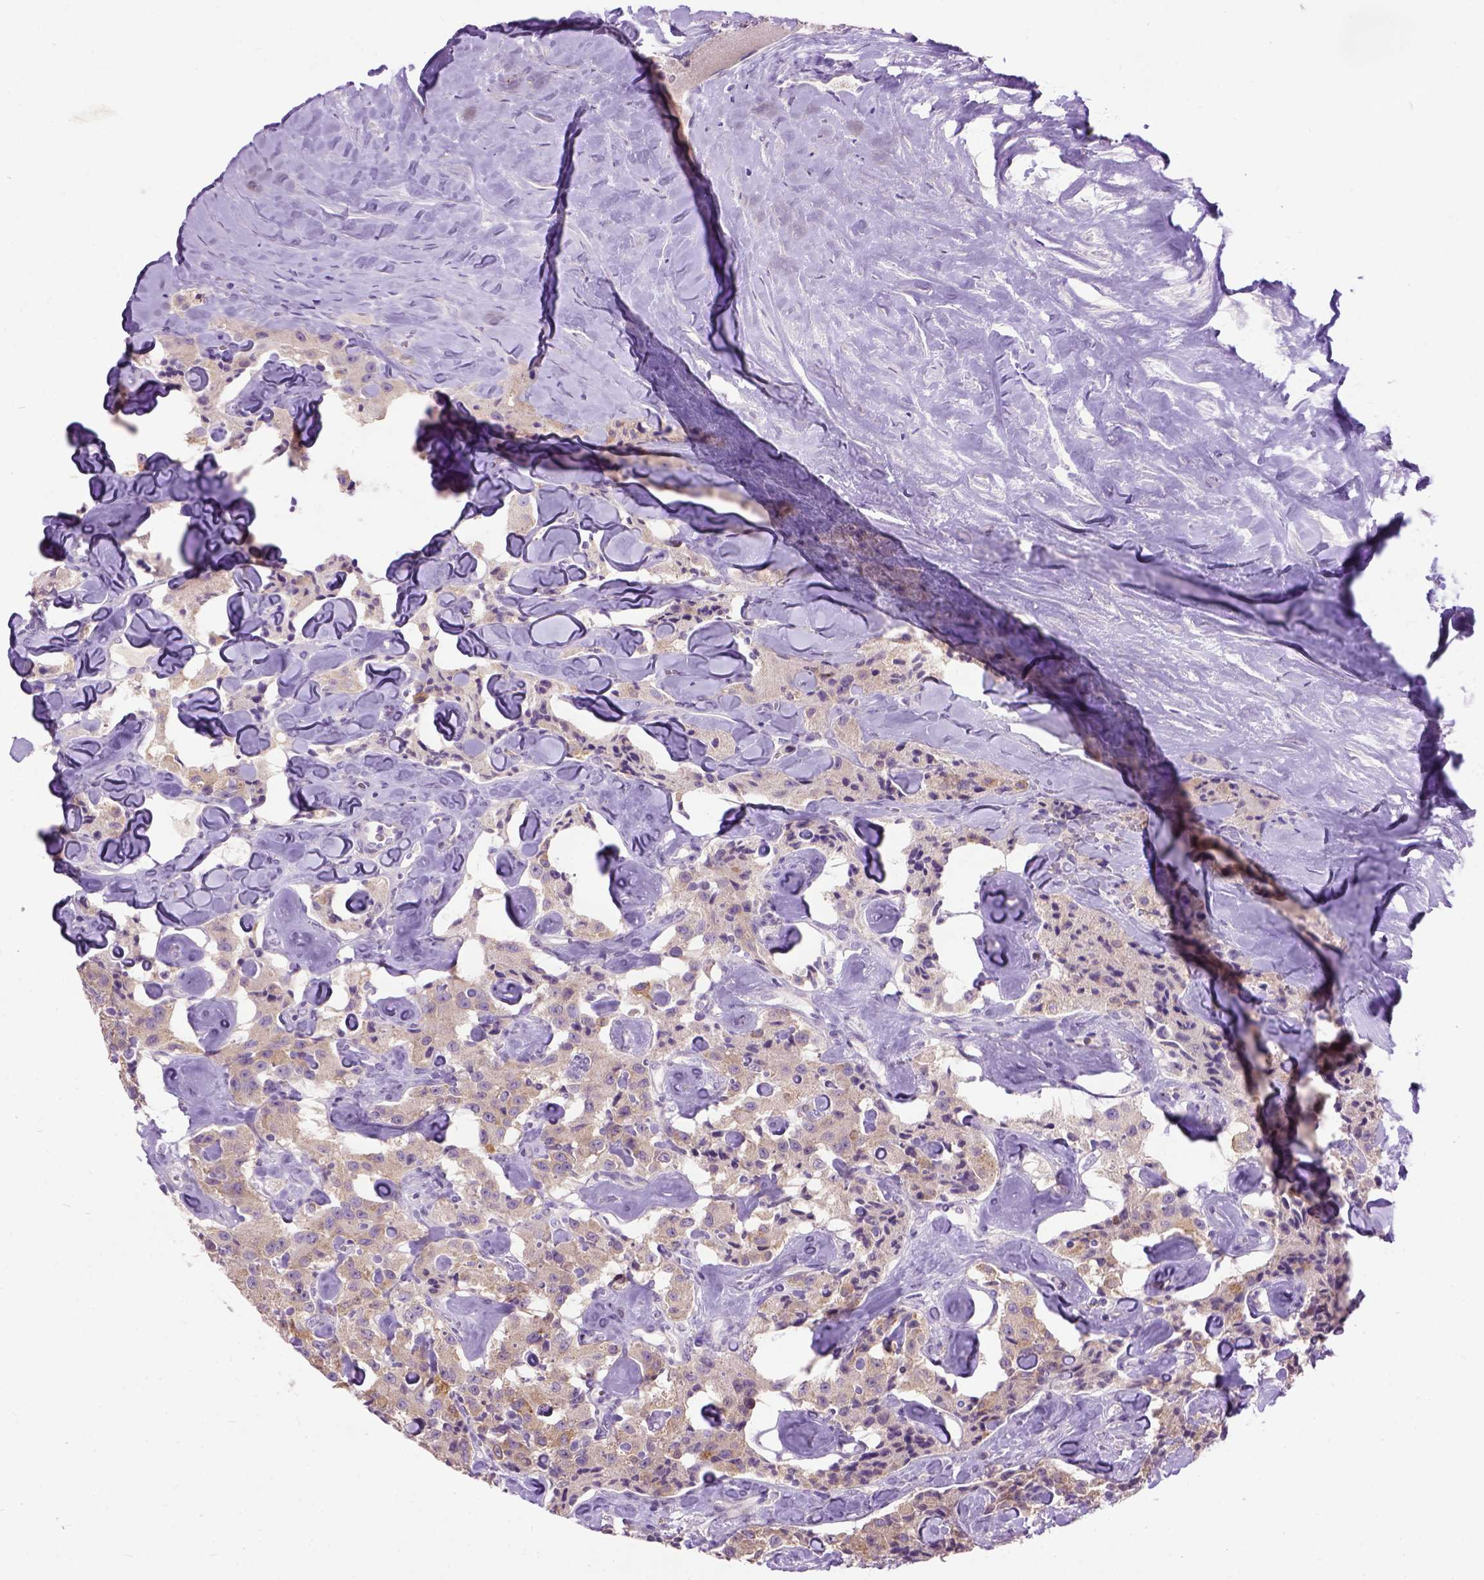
{"staining": {"intensity": "moderate", "quantity": "<25%", "location": "cytoplasmic/membranous"}, "tissue": "carcinoid", "cell_type": "Tumor cells", "image_type": "cancer", "snomed": [{"axis": "morphology", "description": "Carcinoid, malignant, NOS"}, {"axis": "topography", "description": "Pancreas"}], "caption": "Immunohistochemical staining of carcinoid shows low levels of moderate cytoplasmic/membranous staining in about <25% of tumor cells.", "gene": "MAPT", "patient": {"sex": "male", "age": 41}}